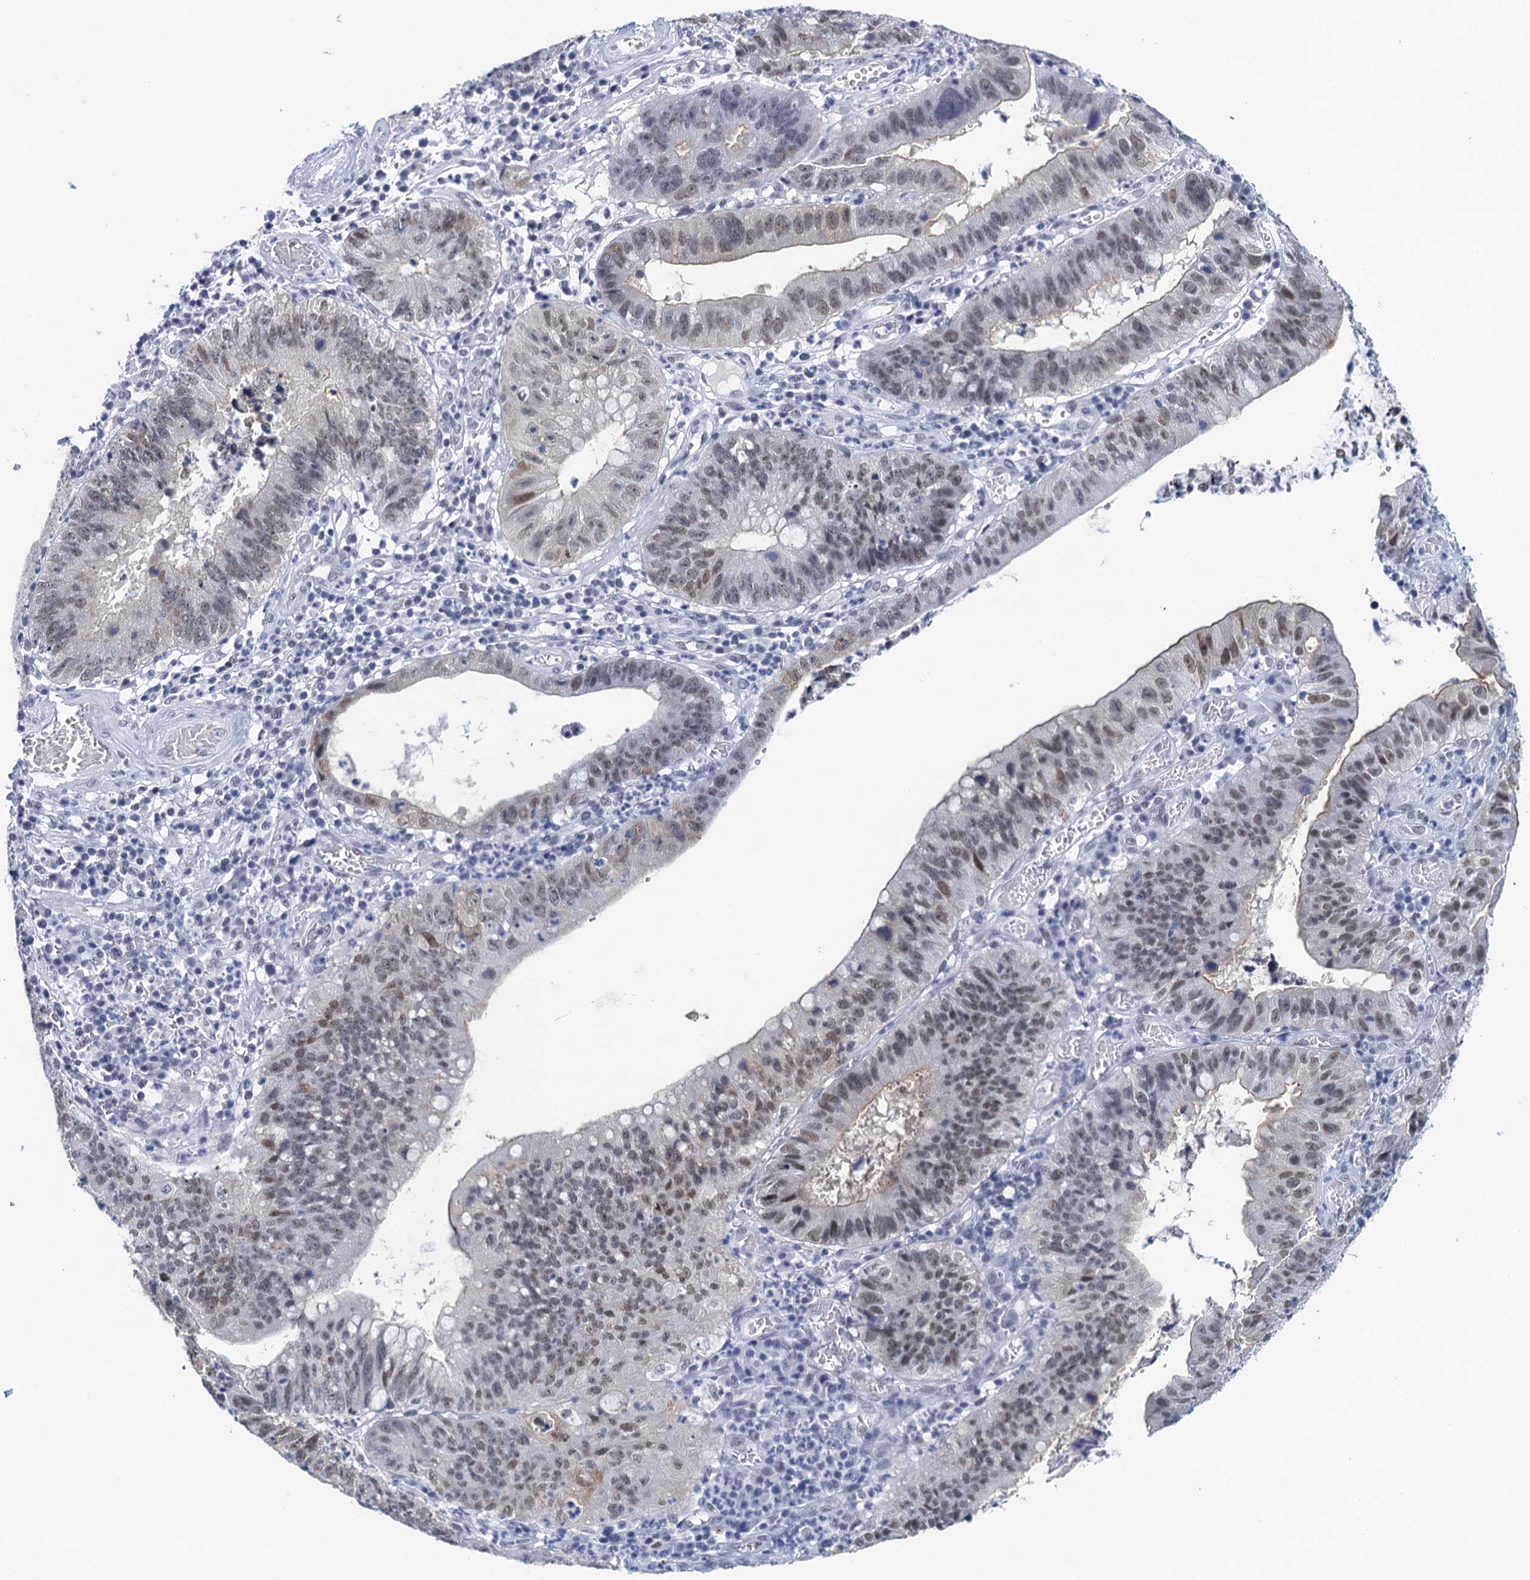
{"staining": {"intensity": "moderate", "quantity": "25%-75%", "location": "cytoplasmic/membranous,nuclear"}, "tissue": "stomach cancer", "cell_type": "Tumor cells", "image_type": "cancer", "snomed": [{"axis": "morphology", "description": "Adenocarcinoma, NOS"}, {"axis": "topography", "description": "Stomach"}], "caption": "Protein expression analysis of human stomach cancer (adenocarcinoma) reveals moderate cytoplasmic/membranous and nuclear staining in about 25%-75% of tumor cells. Using DAB (3,3'-diaminobenzidine) (brown) and hematoxylin (blue) stains, captured at high magnification using brightfield microscopy.", "gene": "EPS8L1", "patient": {"sex": "male", "age": 59}}